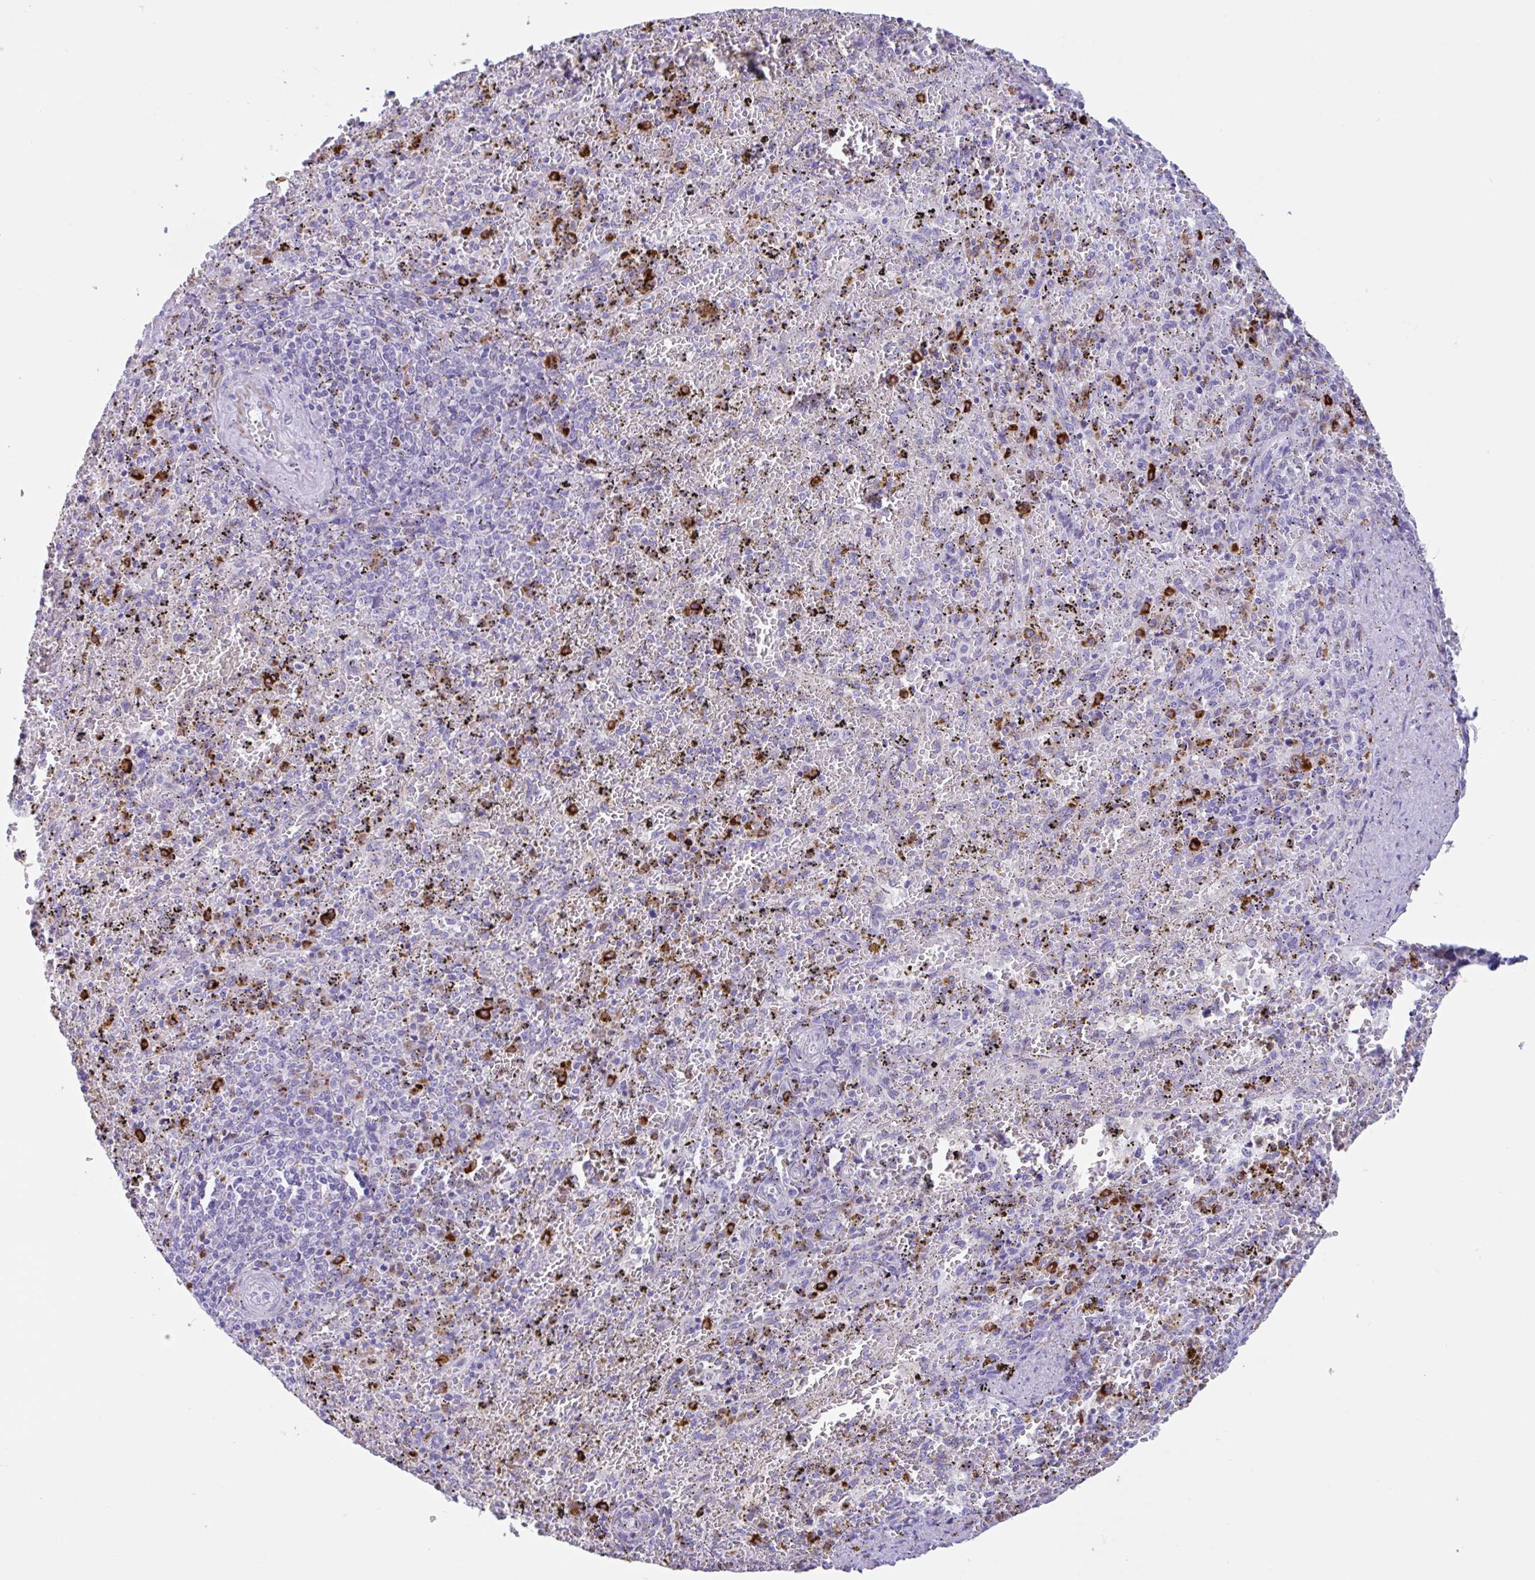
{"staining": {"intensity": "strong", "quantity": "<25%", "location": "cytoplasmic/membranous"}, "tissue": "spleen", "cell_type": "Cells in red pulp", "image_type": "normal", "snomed": [{"axis": "morphology", "description": "Normal tissue, NOS"}, {"axis": "topography", "description": "Spleen"}], "caption": "IHC photomicrograph of benign human spleen stained for a protein (brown), which shows medium levels of strong cytoplasmic/membranous expression in approximately <25% of cells in red pulp.", "gene": "DTWD2", "patient": {"sex": "female", "age": 50}}